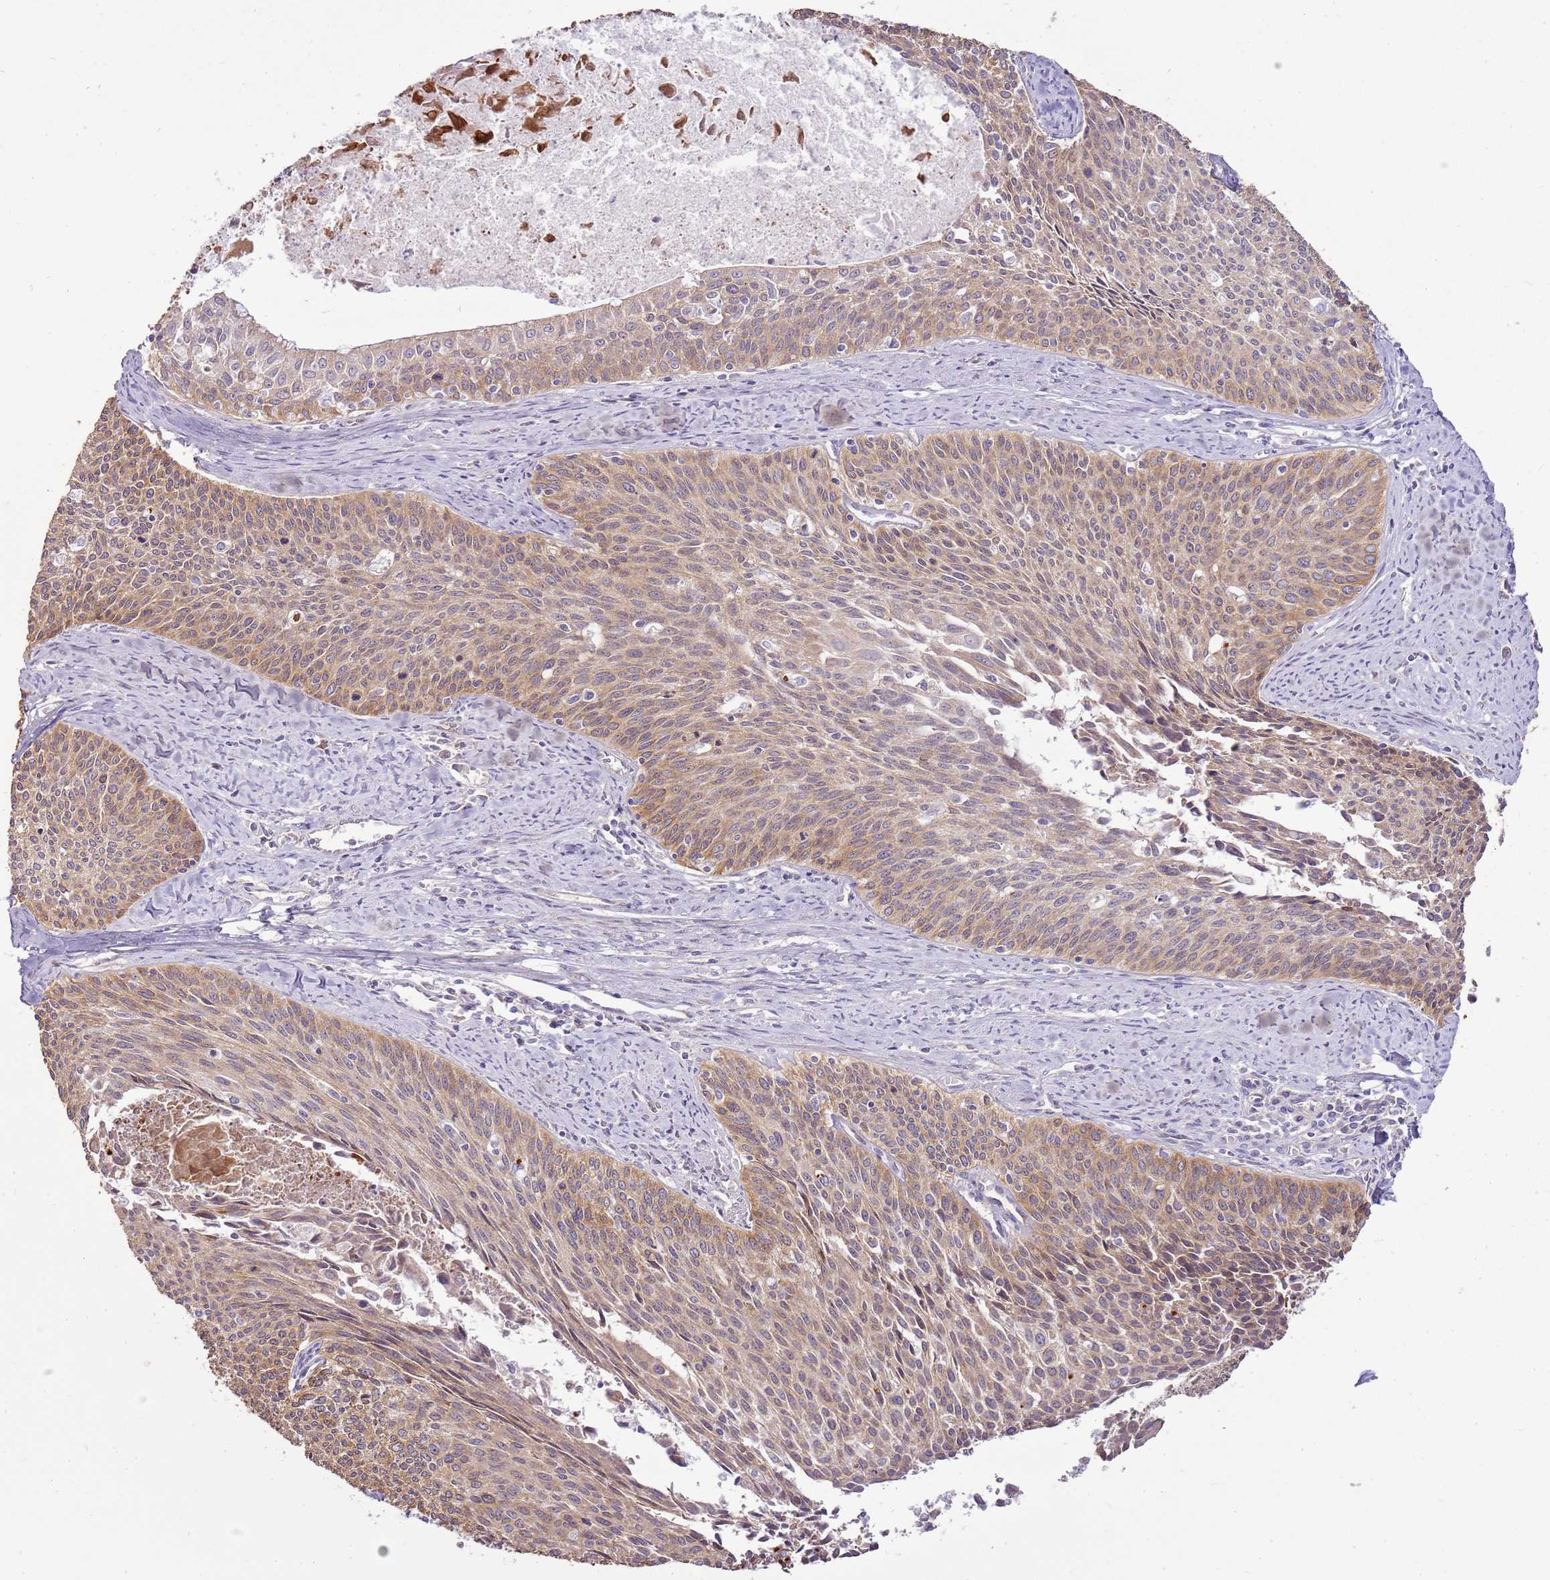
{"staining": {"intensity": "moderate", "quantity": ">75%", "location": "cytoplasmic/membranous"}, "tissue": "cervical cancer", "cell_type": "Tumor cells", "image_type": "cancer", "snomed": [{"axis": "morphology", "description": "Squamous cell carcinoma, NOS"}, {"axis": "topography", "description": "Cervix"}], "caption": "Protein expression analysis of cervical squamous cell carcinoma exhibits moderate cytoplasmic/membranous expression in approximately >75% of tumor cells.", "gene": "UGGT2", "patient": {"sex": "female", "age": 55}}